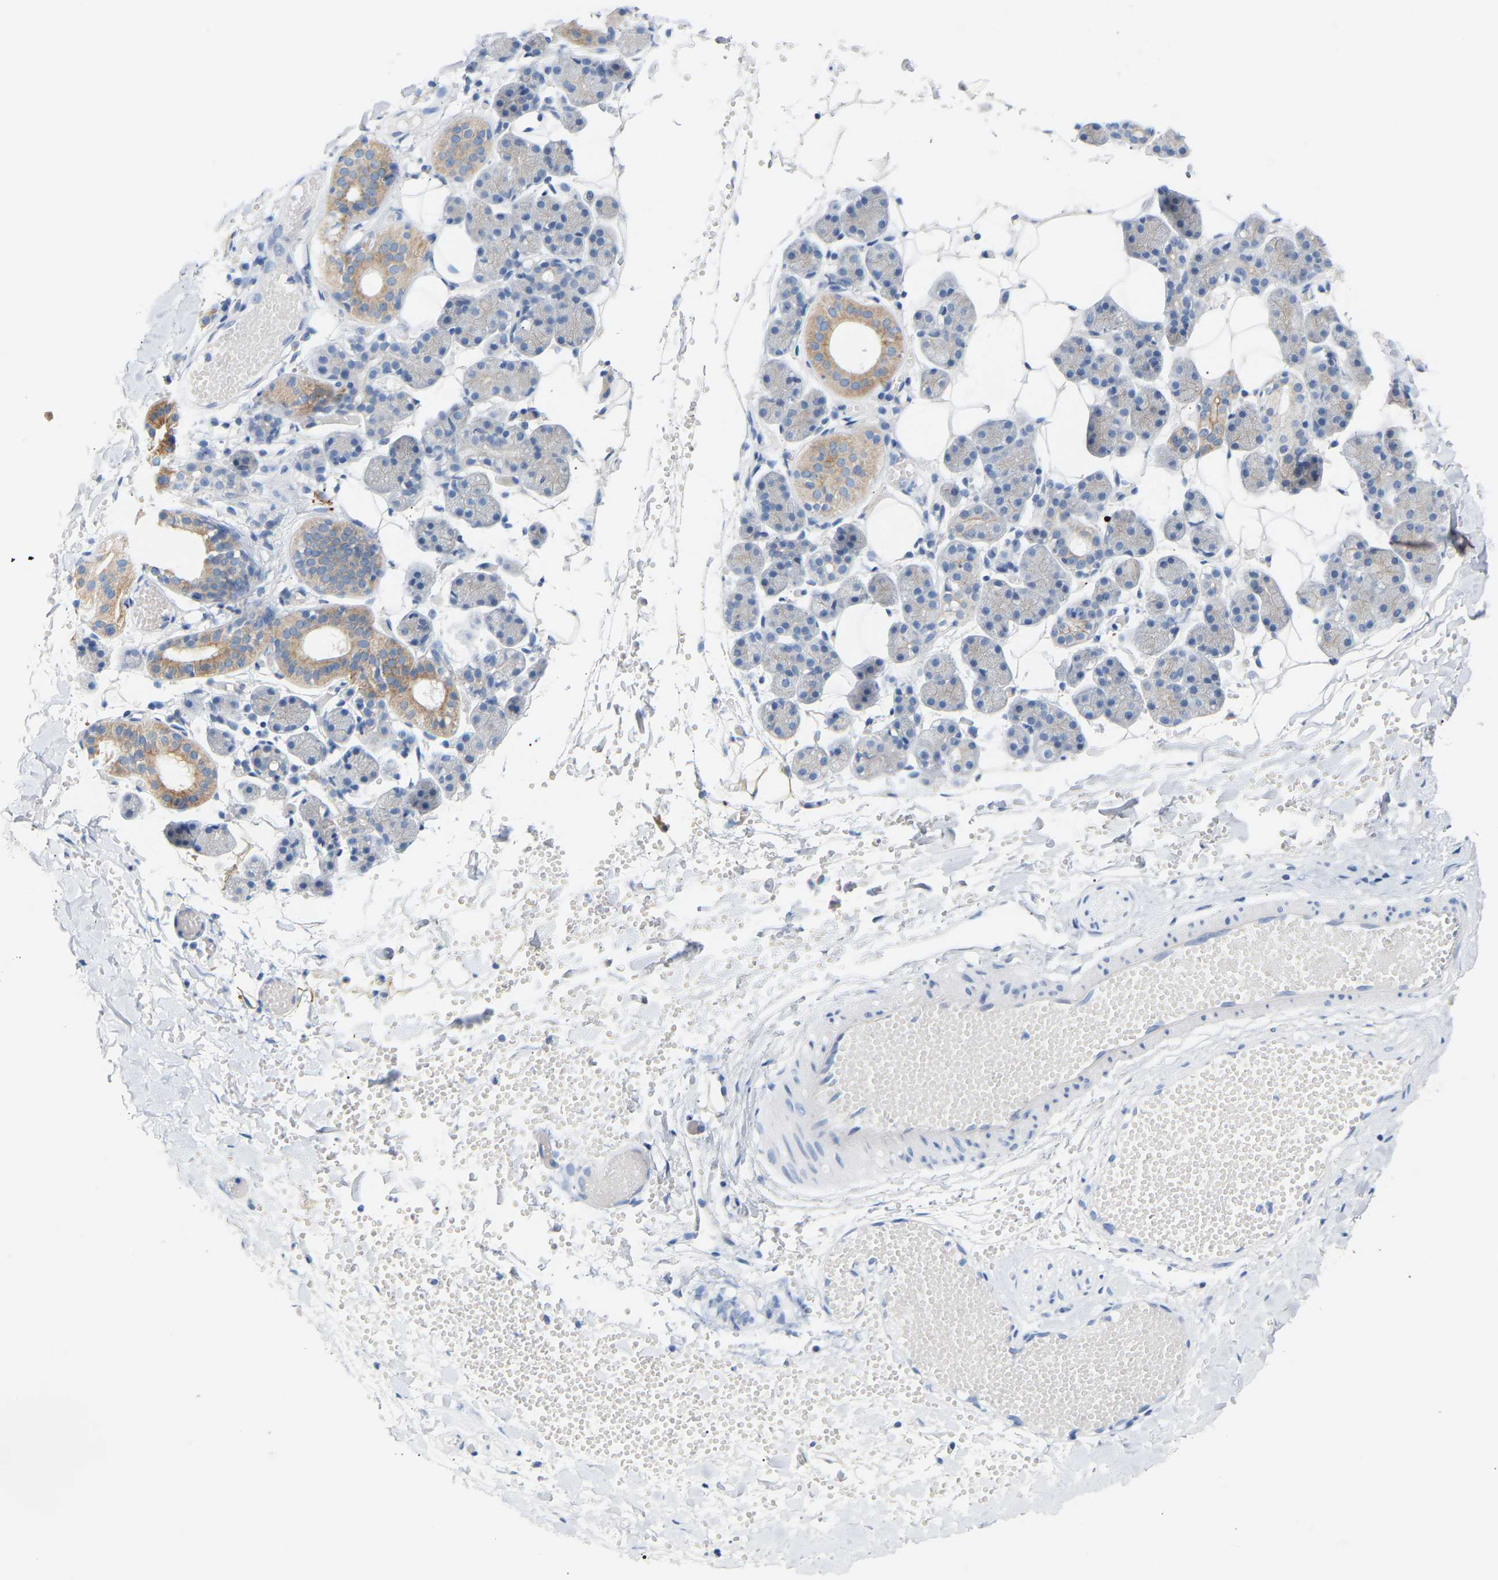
{"staining": {"intensity": "moderate", "quantity": "<25%", "location": "cytoplasmic/membranous"}, "tissue": "salivary gland", "cell_type": "Glandular cells", "image_type": "normal", "snomed": [{"axis": "morphology", "description": "Normal tissue, NOS"}, {"axis": "topography", "description": "Salivary gland"}], "caption": "Salivary gland stained for a protein (brown) demonstrates moderate cytoplasmic/membranous positive staining in approximately <25% of glandular cells.", "gene": "PEX1", "patient": {"sex": "female", "age": 33}}